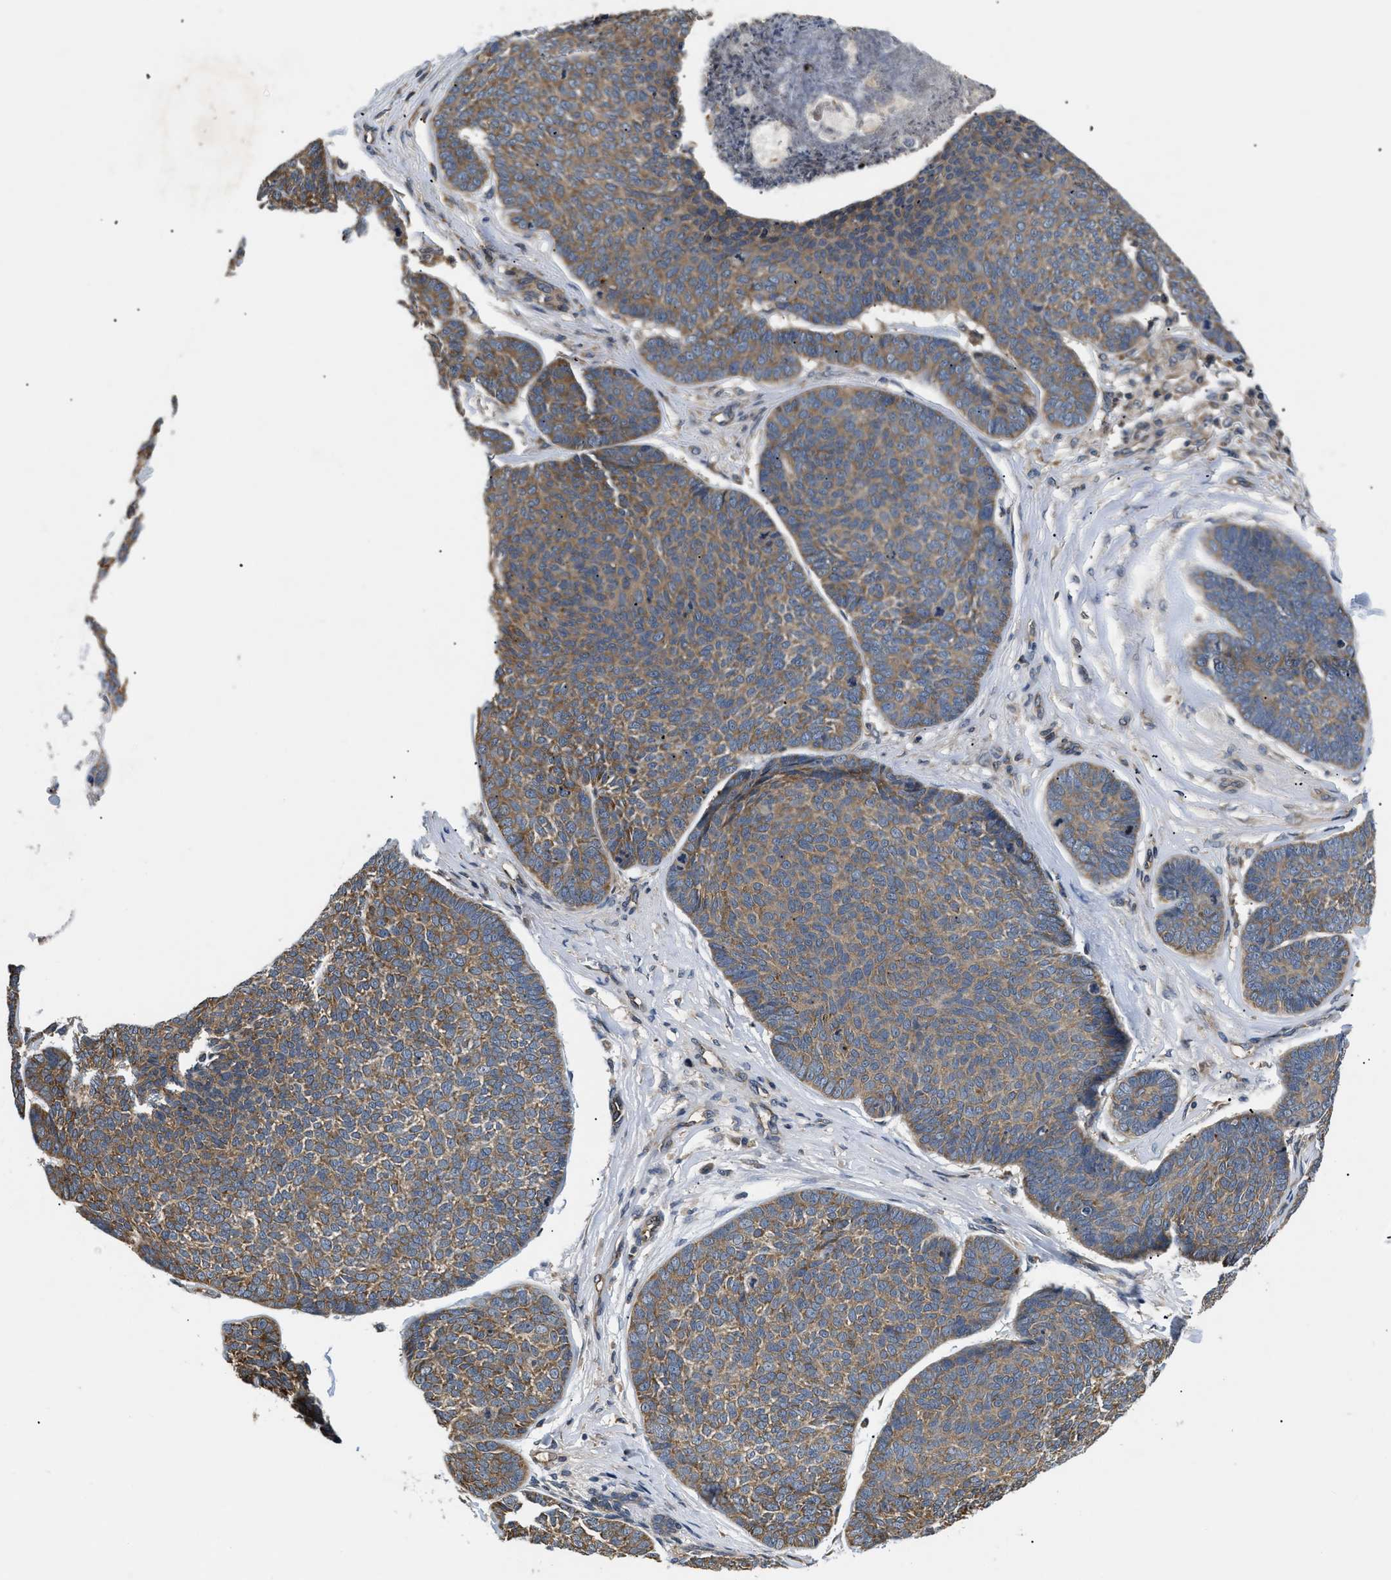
{"staining": {"intensity": "moderate", "quantity": ">75%", "location": "cytoplasmic/membranous"}, "tissue": "skin cancer", "cell_type": "Tumor cells", "image_type": "cancer", "snomed": [{"axis": "morphology", "description": "Basal cell carcinoma"}, {"axis": "topography", "description": "Skin"}], "caption": "The histopathology image exhibits immunohistochemical staining of basal cell carcinoma (skin). There is moderate cytoplasmic/membranous staining is appreciated in approximately >75% of tumor cells. Using DAB (brown) and hematoxylin (blue) stains, captured at high magnification using brightfield microscopy.", "gene": "HMGCR", "patient": {"sex": "male", "age": 84}}